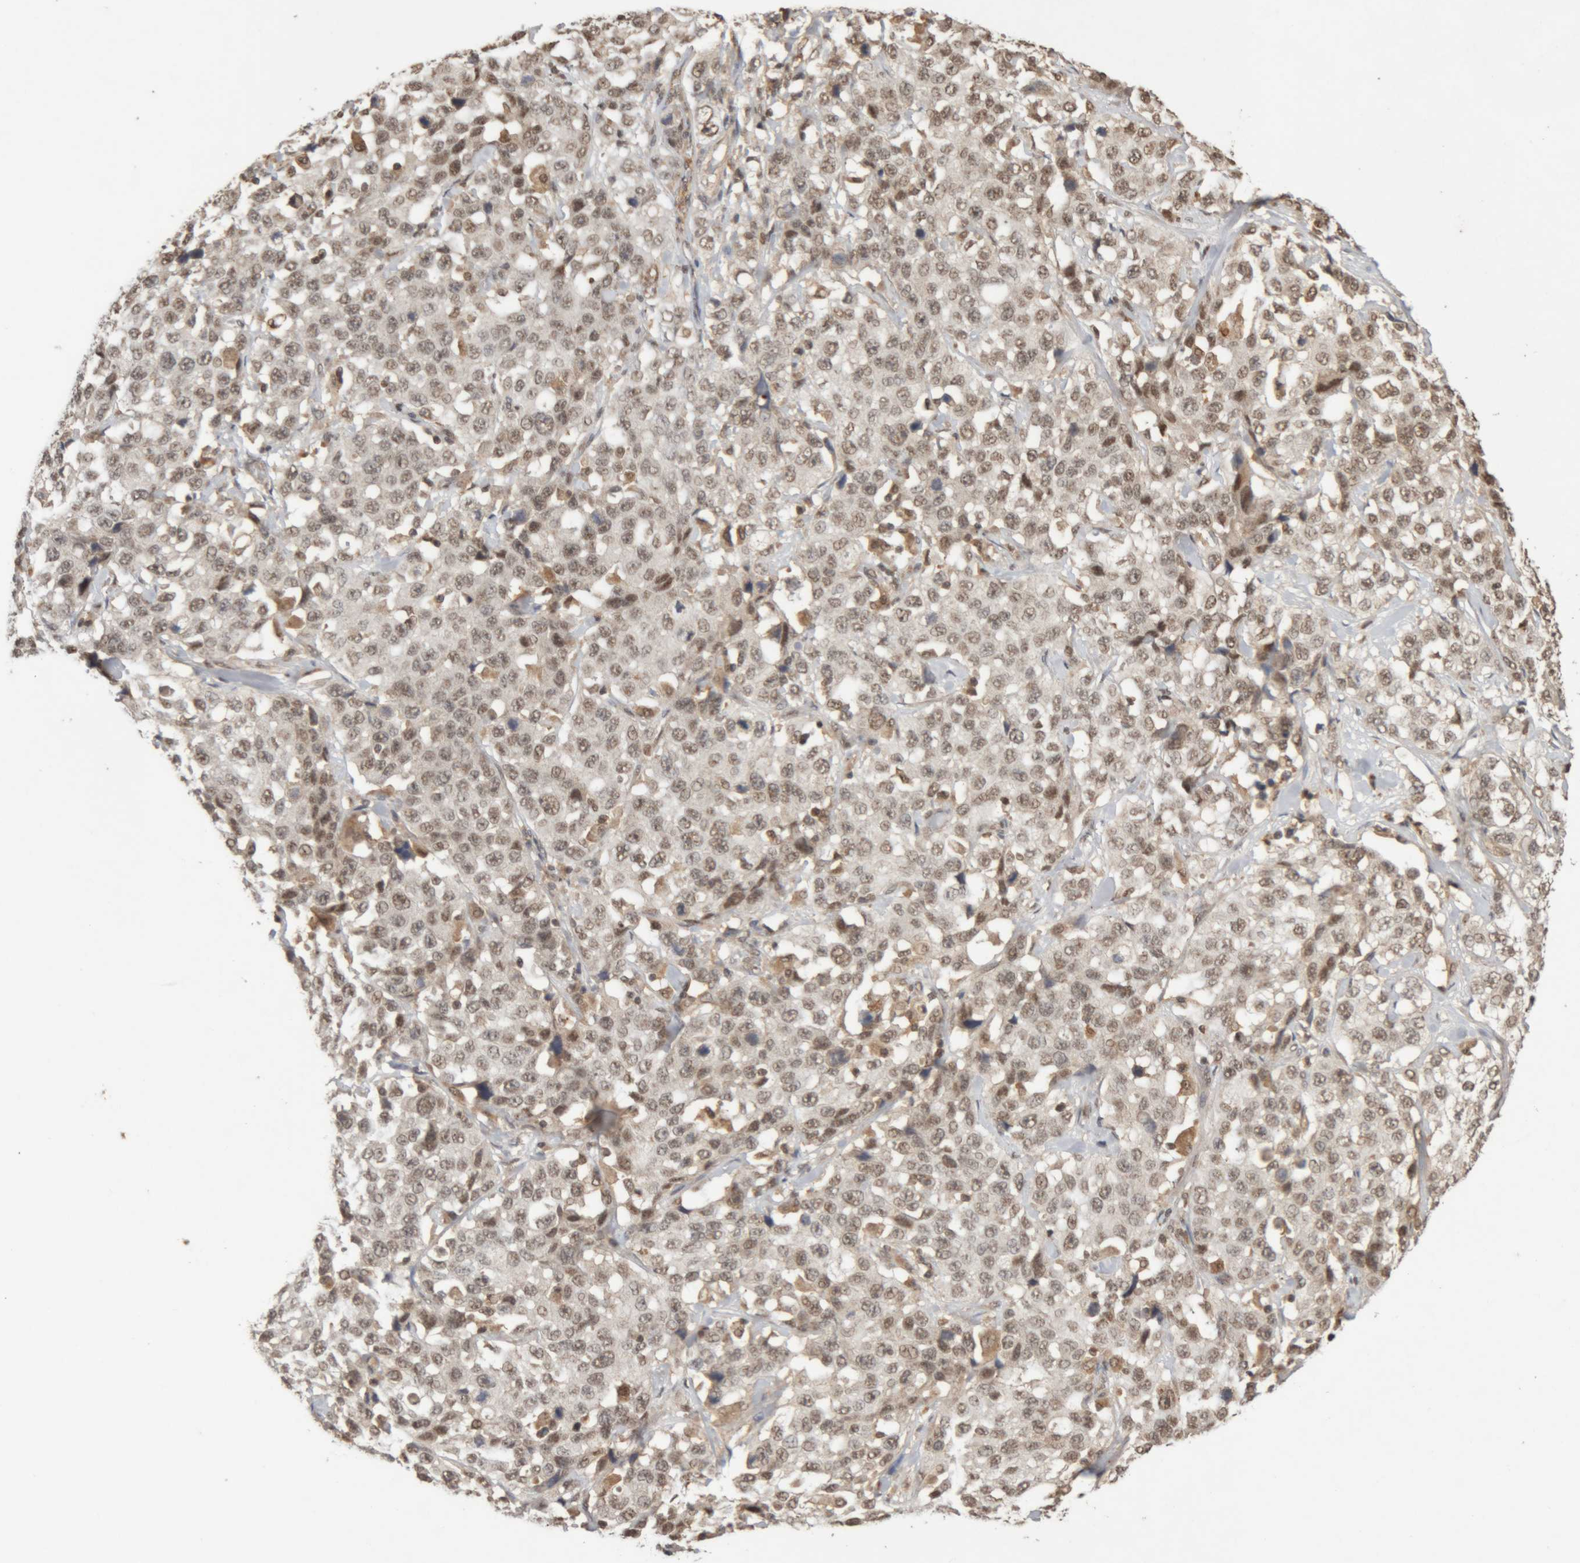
{"staining": {"intensity": "weak", "quantity": ">75%", "location": "nuclear"}, "tissue": "stomach cancer", "cell_type": "Tumor cells", "image_type": "cancer", "snomed": [{"axis": "morphology", "description": "Normal tissue, NOS"}, {"axis": "morphology", "description": "Adenocarcinoma, NOS"}, {"axis": "topography", "description": "Stomach"}], "caption": "Protein analysis of stomach adenocarcinoma tissue exhibits weak nuclear staining in about >75% of tumor cells.", "gene": "KEAP1", "patient": {"sex": "male", "age": 48}}